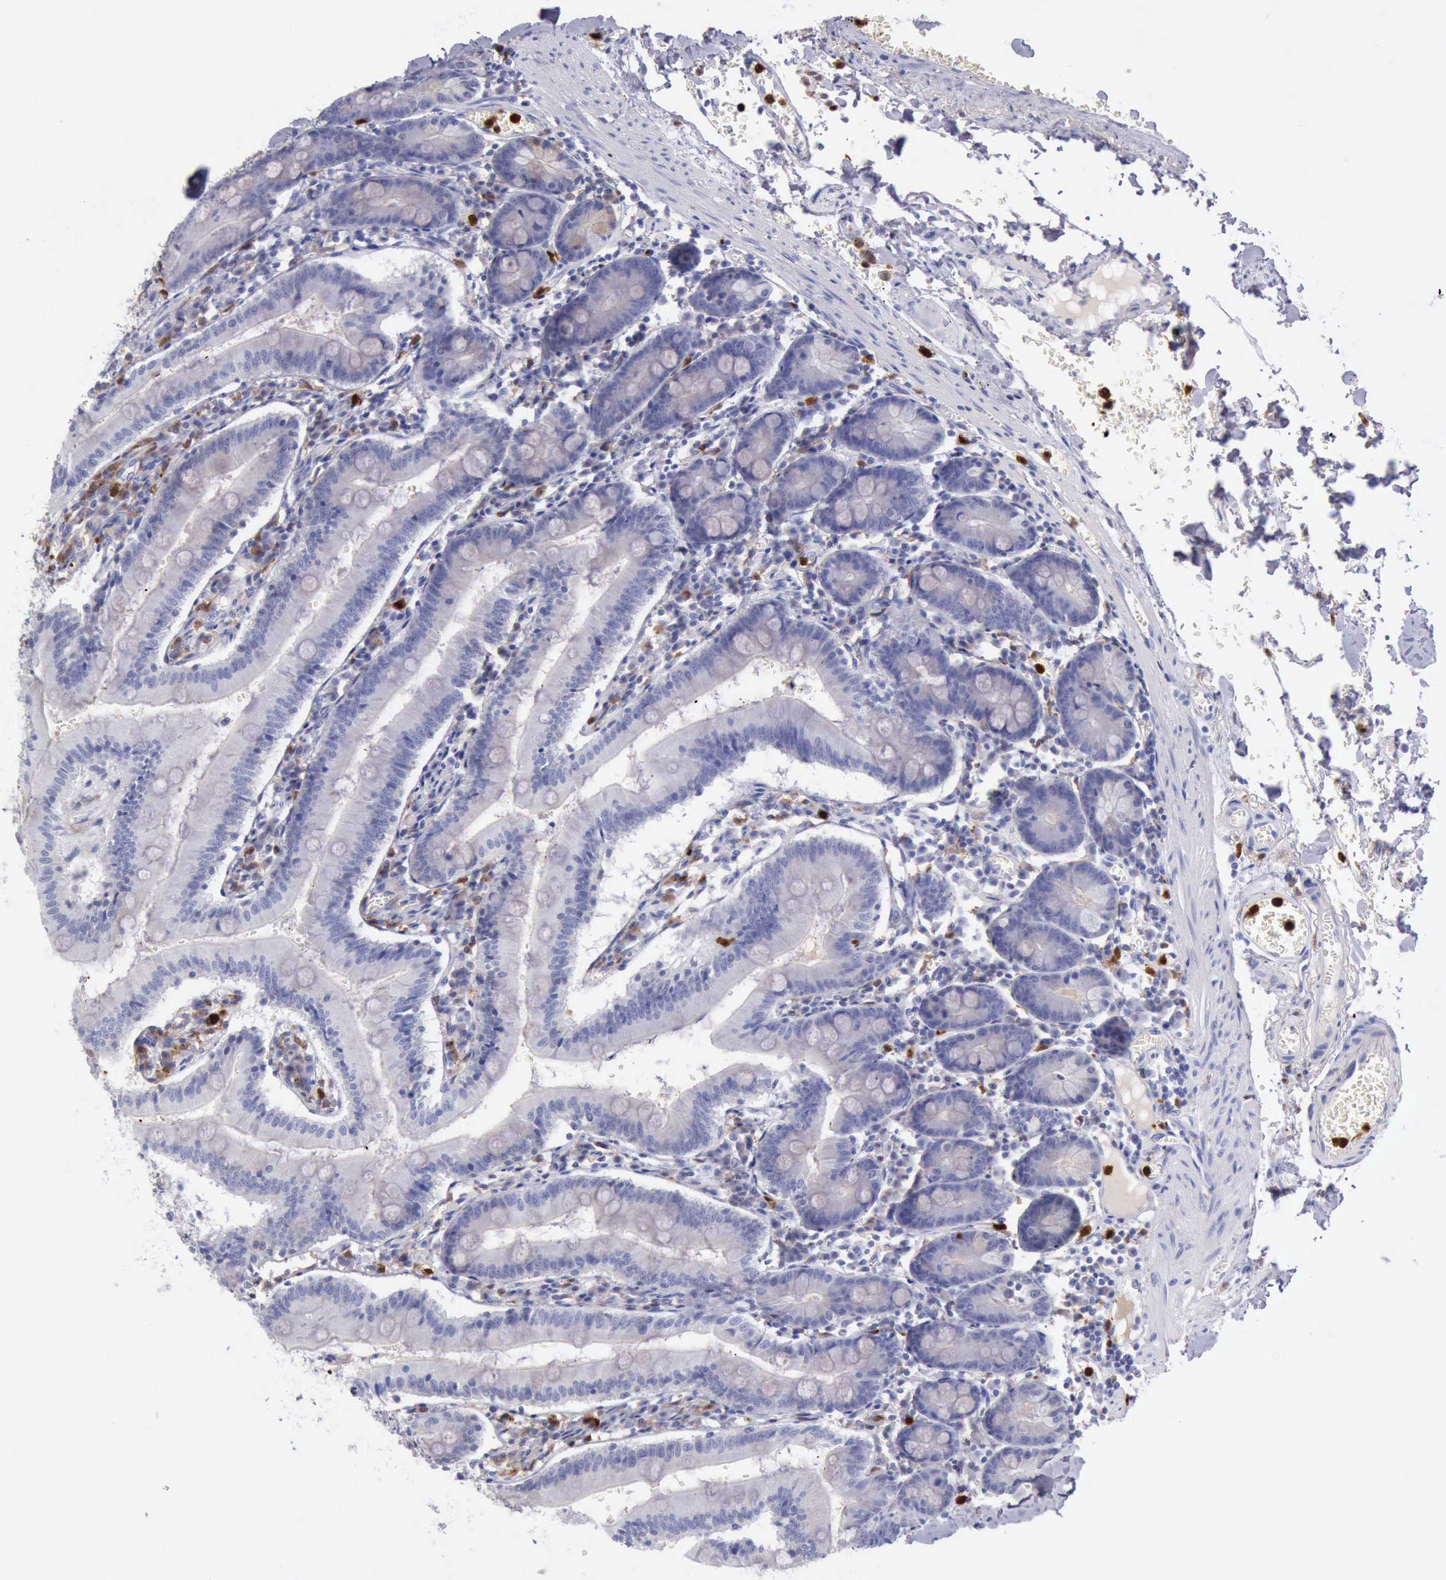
{"staining": {"intensity": "negative", "quantity": "none", "location": "none"}, "tissue": "small intestine", "cell_type": "Glandular cells", "image_type": "normal", "snomed": [{"axis": "morphology", "description": "Normal tissue, NOS"}, {"axis": "topography", "description": "Small intestine"}], "caption": "Histopathology image shows no protein expression in glandular cells of unremarkable small intestine.", "gene": "CSTA", "patient": {"sex": "male", "age": 71}}